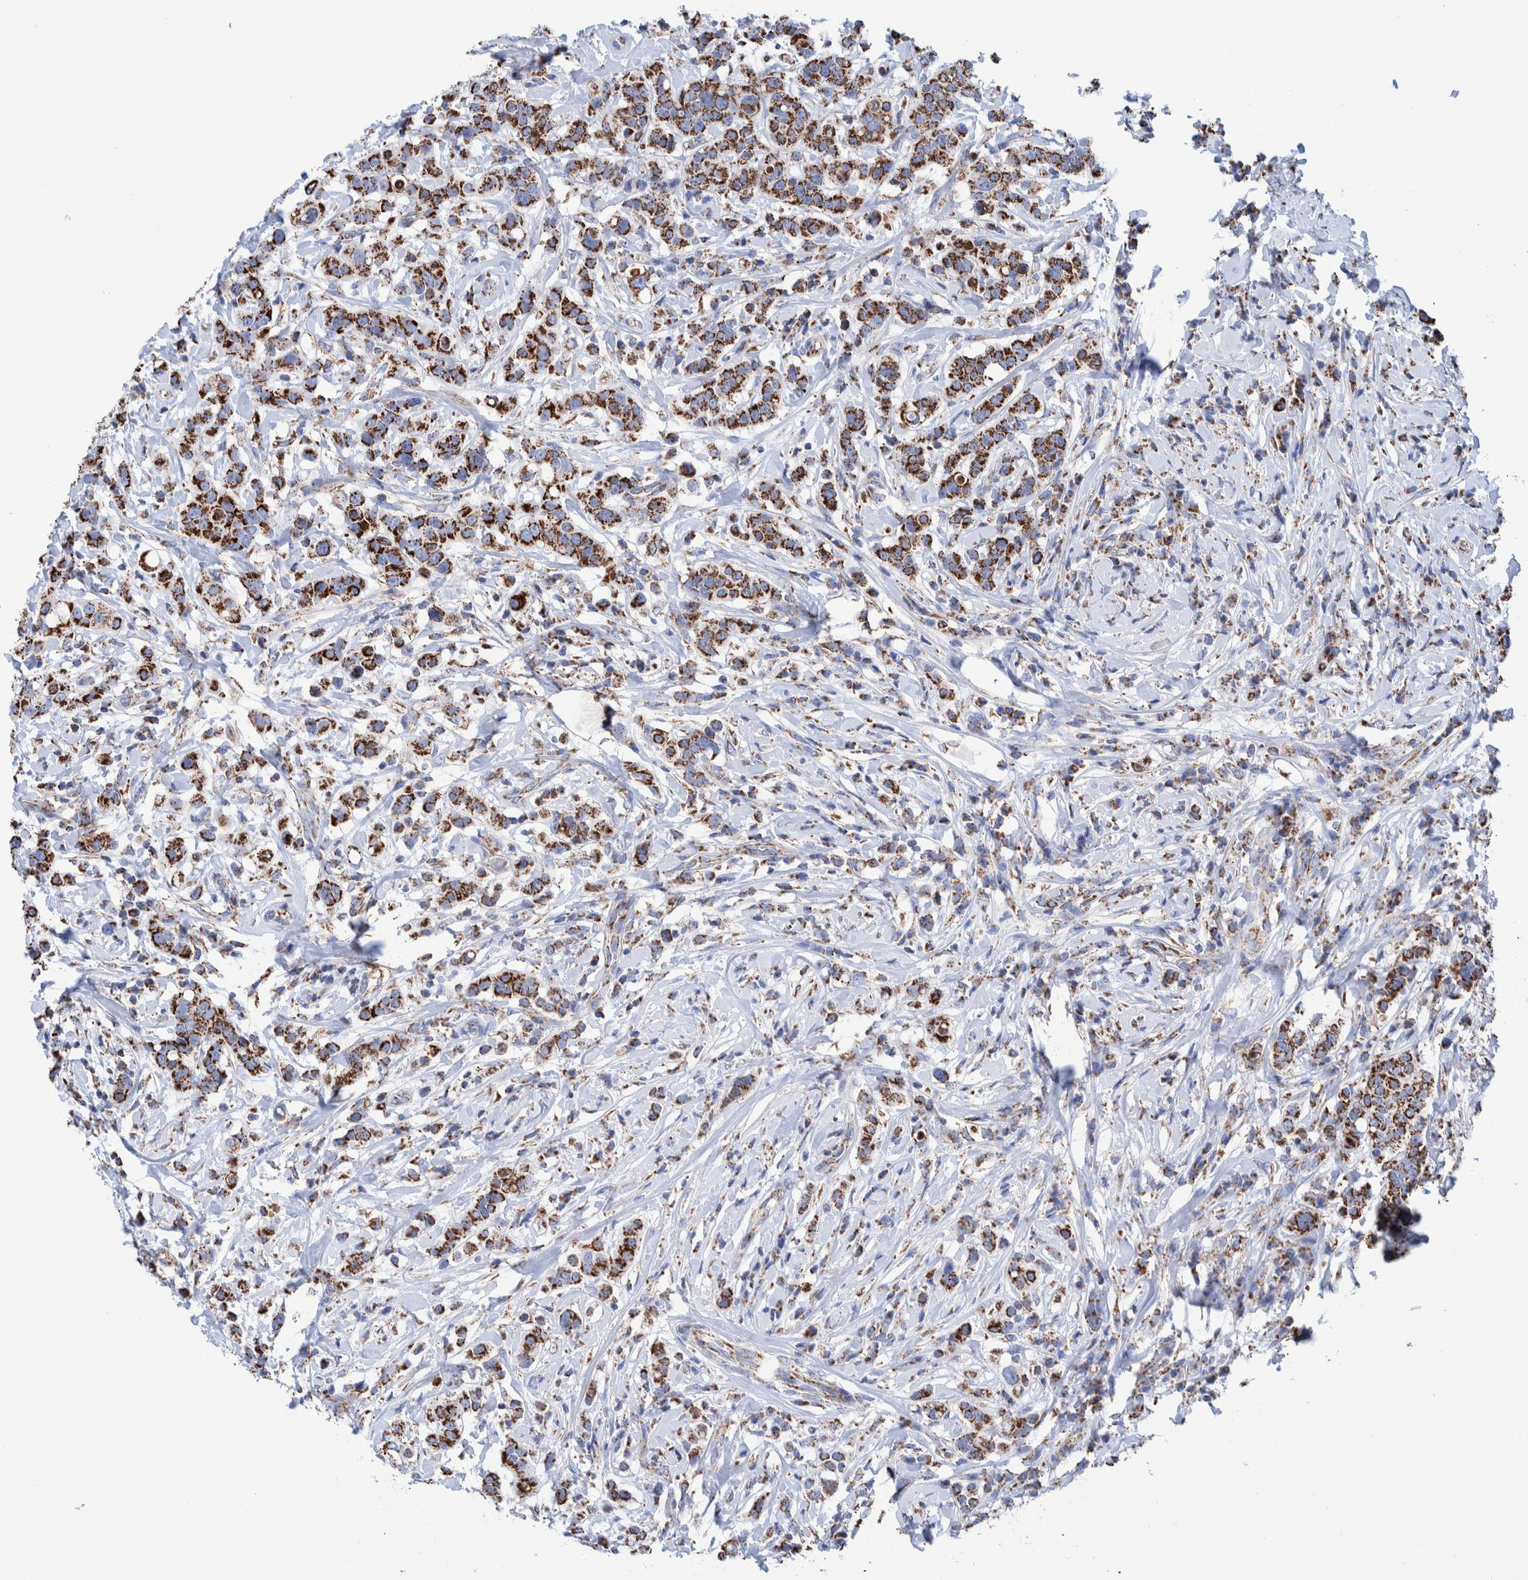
{"staining": {"intensity": "moderate", "quantity": ">75%", "location": "cytoplasmic/membranous"}, "tissue": "breast cancer", "cell_type": "Tumor cells", "image_type": "cancer", "snomed": [{"axis": "morphology", "description": "Duct carcinoma"}, {"axis": "topography", "description": "Breast"}], "caption": "The histopathology image reveals a brown stain indicating the presence of a protein in the cytoplasmic/membranous of tumor cells in breast invasive ductal carcinoma.", "gene": "DECR1", "patient": {"sex": "female", "age": 27}}